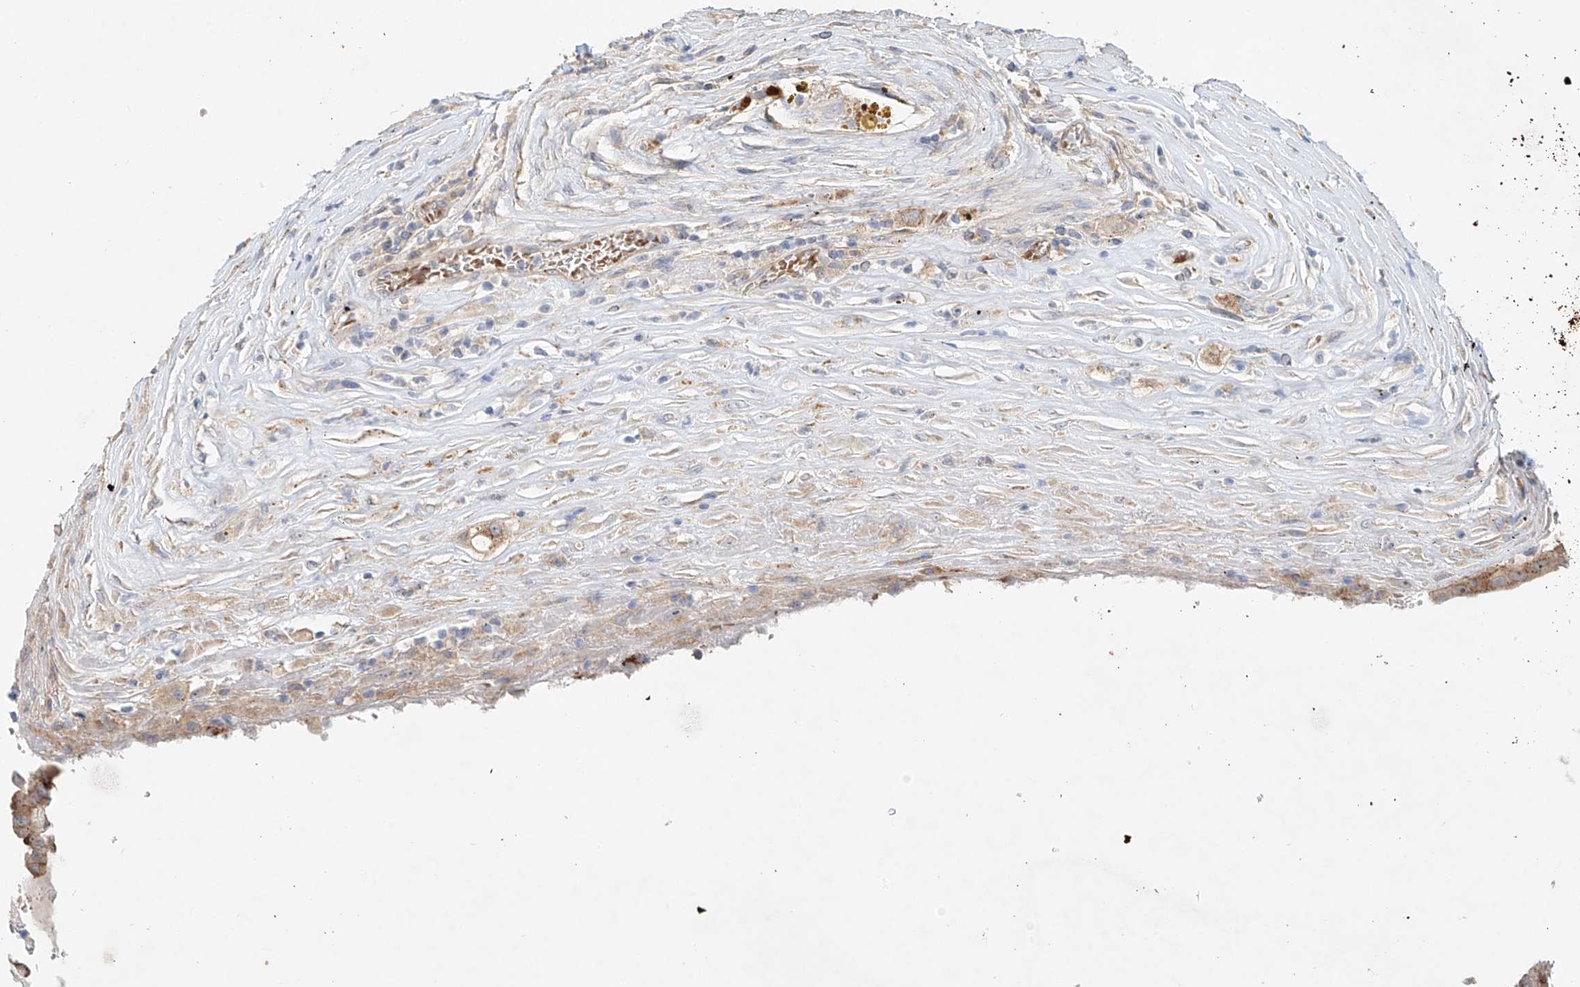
{"staining": {"intensity": "moderate", "quantity": ">75%", "location": "cytoplasmic/membranous"}, "tissue": "thyroid cancer", "cell_type": "Tumor cells", "image_type": "cancer", "snomed": [{"axis": "morphology", "description": "Papillary adenocarcinoma, NOS"}, {"axis": "topography", "description": "Thyroid gland"}], "caption": "Thyroid papillary adenocarcinoma stained with a brown dye displays moderate cytoplasmic/membranous positive positivity in about >75% of tumor cells.", "gene": "TRIM47", "patient": {"sex": "male", "age": 77}}